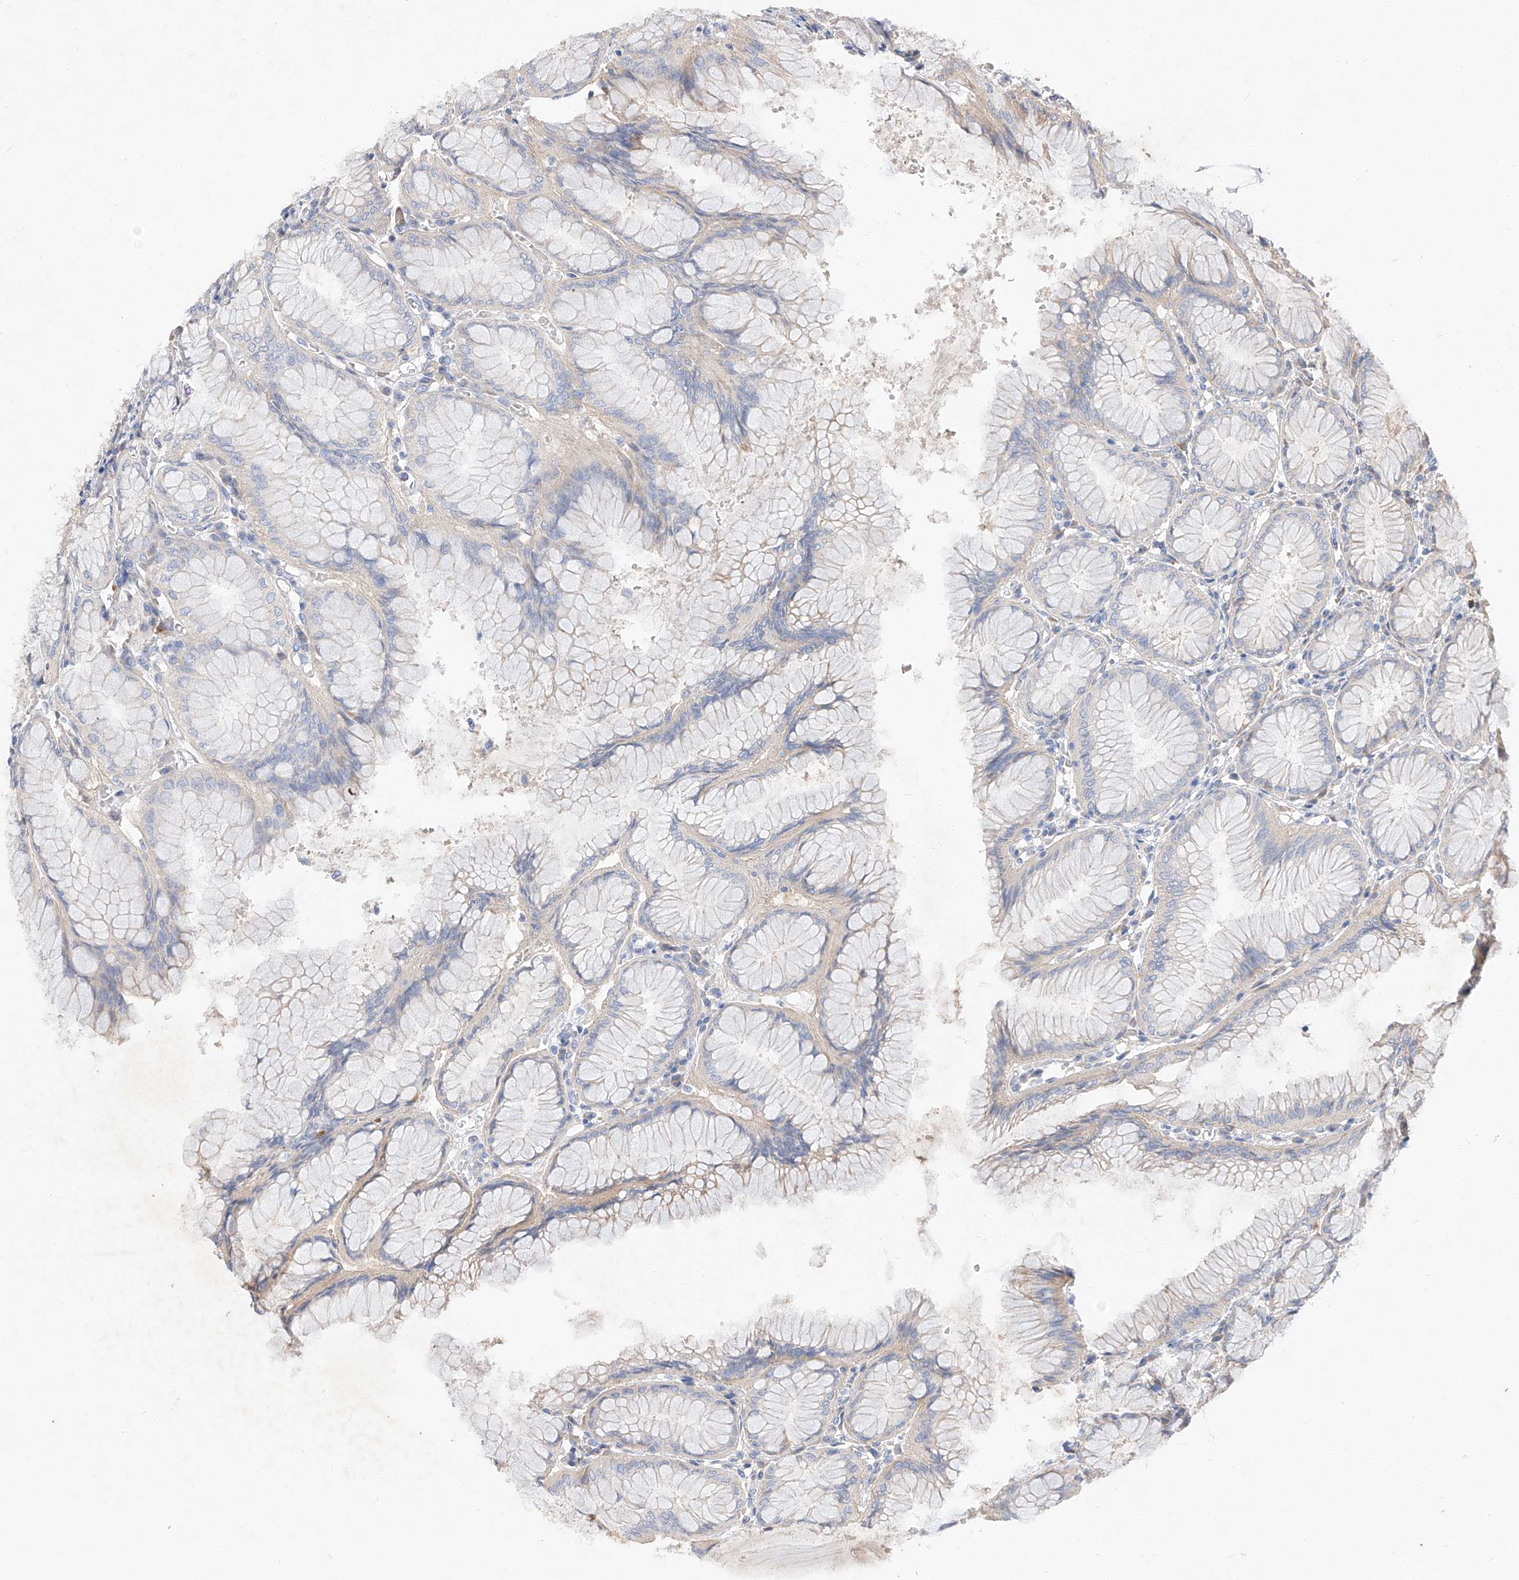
{"staining": {"intensity": "weak", "quantity": "<25%", "location": "cytoplasmic/membranous"}, "tissue": "stomach", "cell_type": "Glandular cells", "image_type": "normal", "snomed": [{"axis": "morphology", "description": "Normal tissue, NOS"}, {"axis": "topography", "description": "Stomach, lower"}], "caption": "Immunohistochemistry histopathology image of benign stomach: human stomach stained with DAB reveals no significant protein positivity in glandular cells.", "gene": "DIRAS3", "patient": {"sex": "female", "age": 56}}